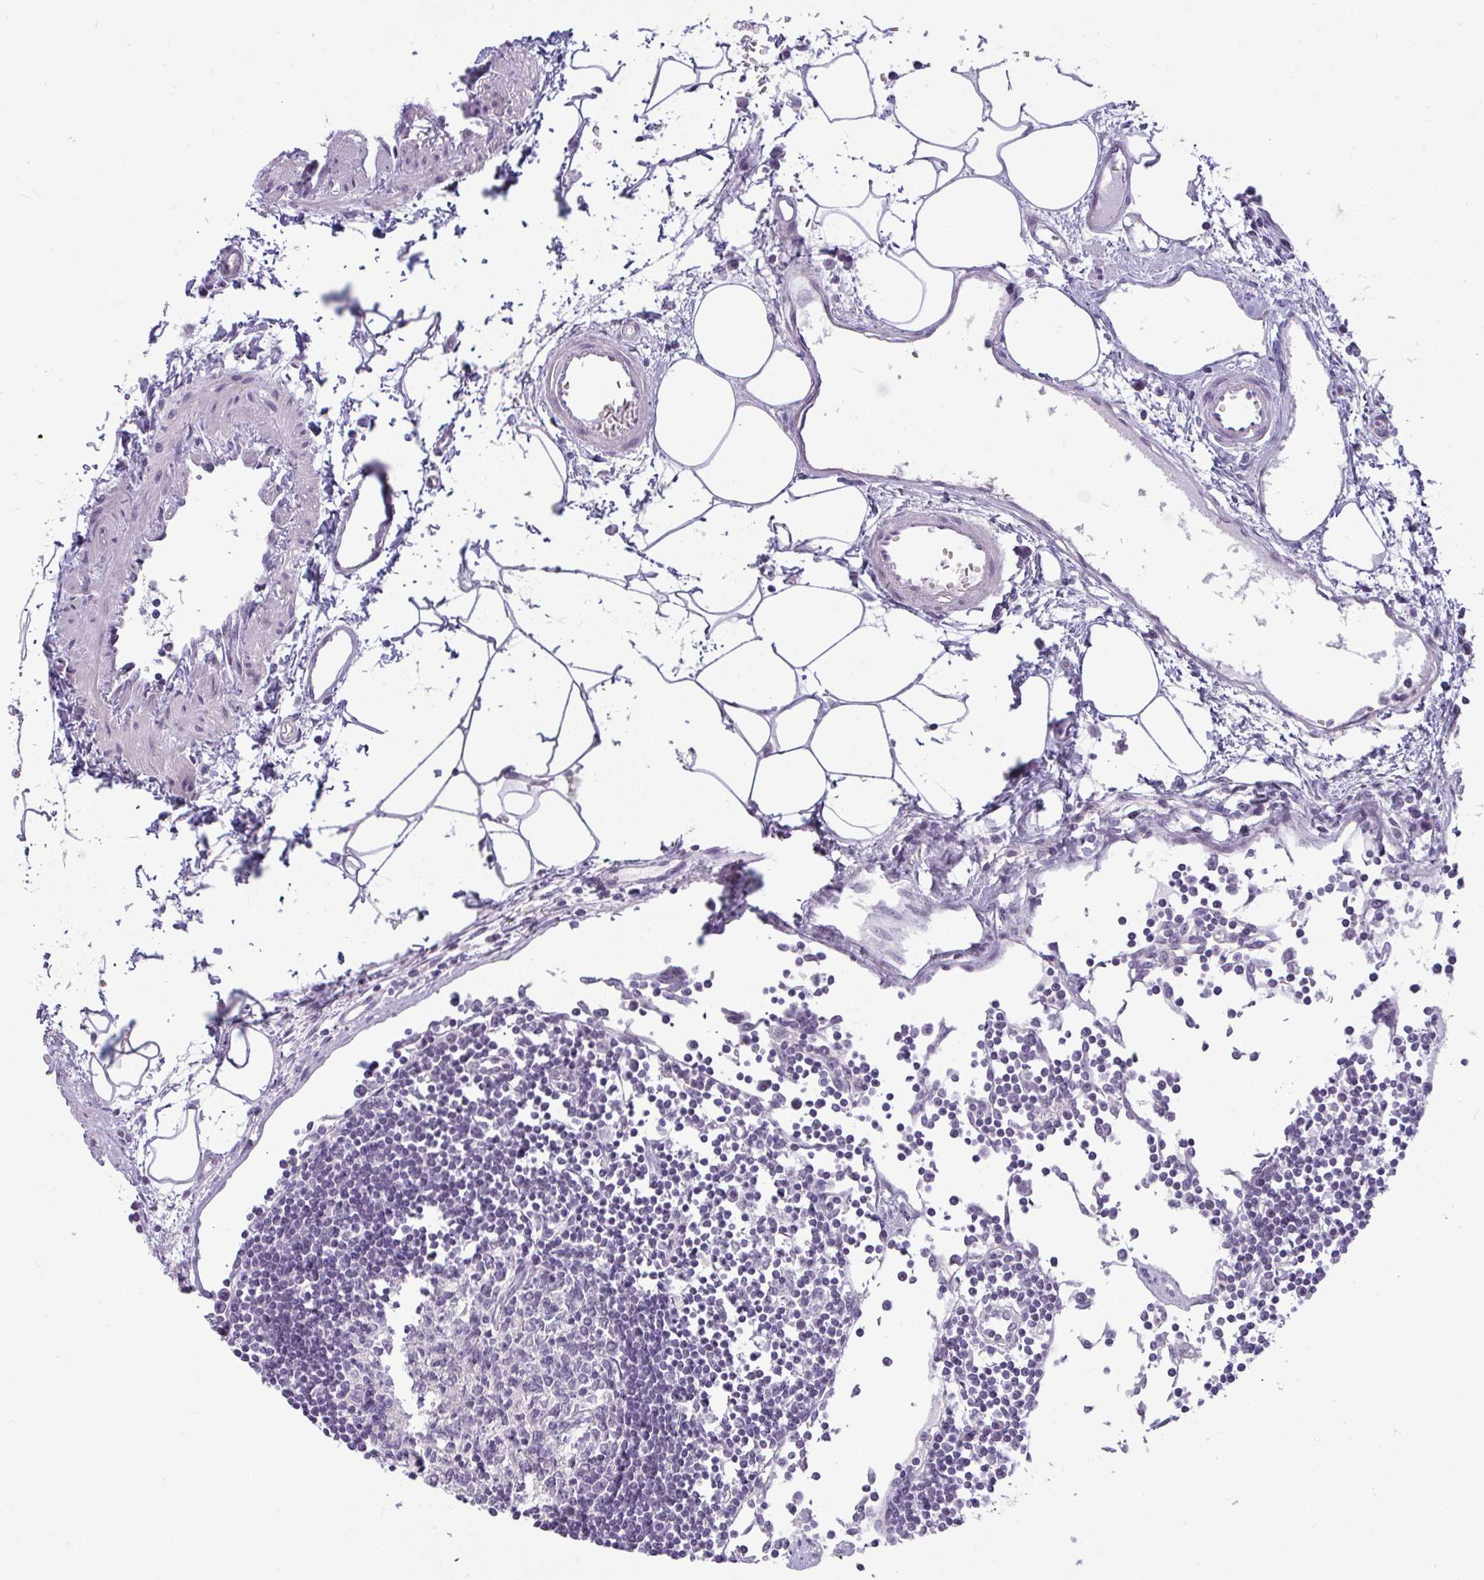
{"staining": {"intensity": "negative", "quantity": "none", "location": "none"}, "tissue": "lymph node", "cell_type": "Germinal center cells", "image_type": "normal", "snomed": [{"axis": "morphology", "description": "Normal tissue, NOS"}, {"axis": "topography", "description": "Lymph node"}], "caption": "Photomicrograph shows no significant protein staining in germinal center cells of normal lymph node.", "gene": "DZIP1", "patient": {"sex": "female", "age": 65}}